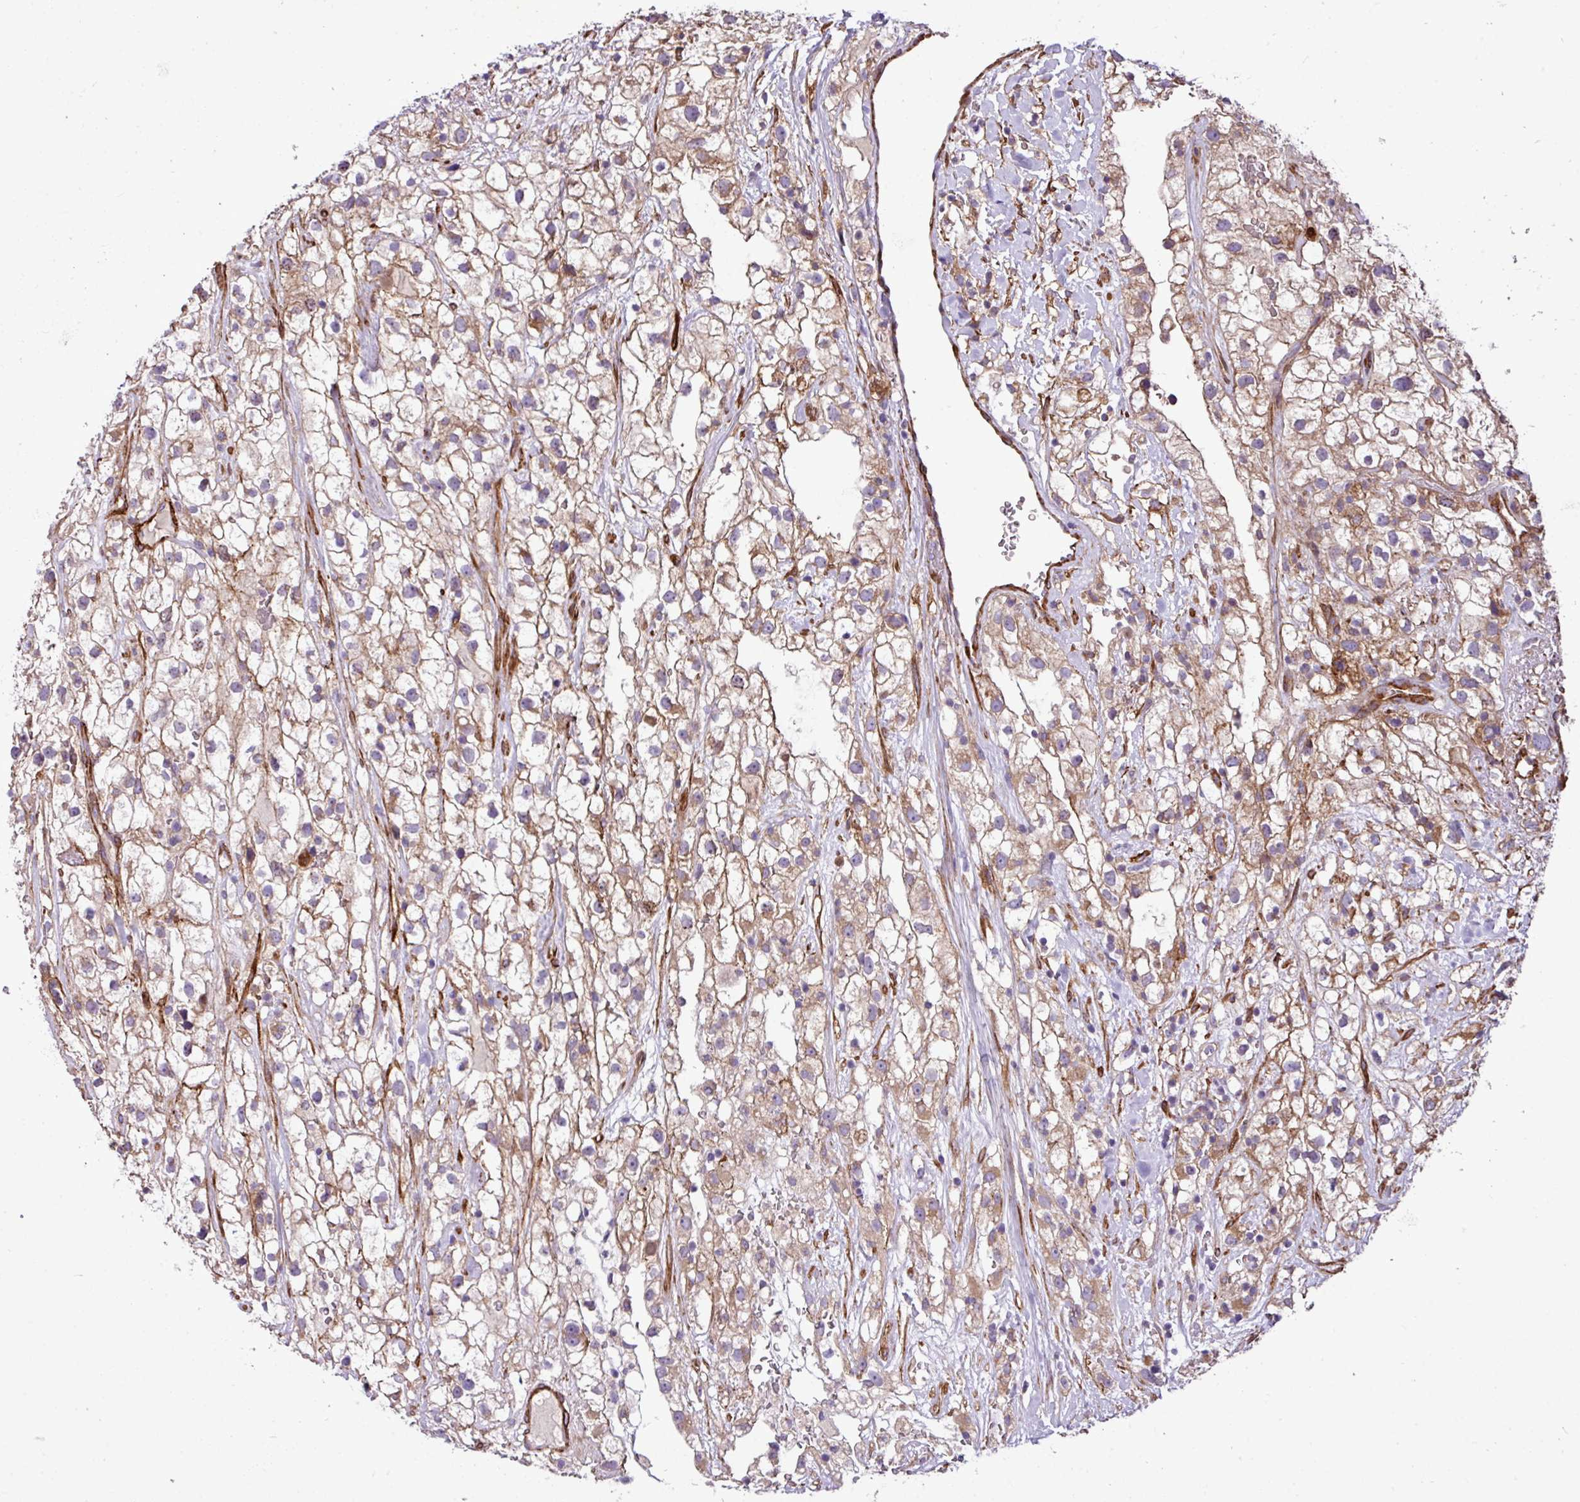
{"staining": {"intensity": "moderate", "quantity": ">75%", "location": "cytoplasmic/membranous"}, "tissue": "renal cancer", "cell_type": "Tumor cells", "image_type": "cancer", "snomed": [{"axis": "morphology", "description": "Adenocarcinoma, NOS"}, {"axis": "topography", "description": "Kidney"}], "caption": "Adenocarcinoma (renal) stained with a protein marker shows moderate staining in tumor cells.", "gene": "FAM47E", "patient": {"sex": "male", "age": 59}}